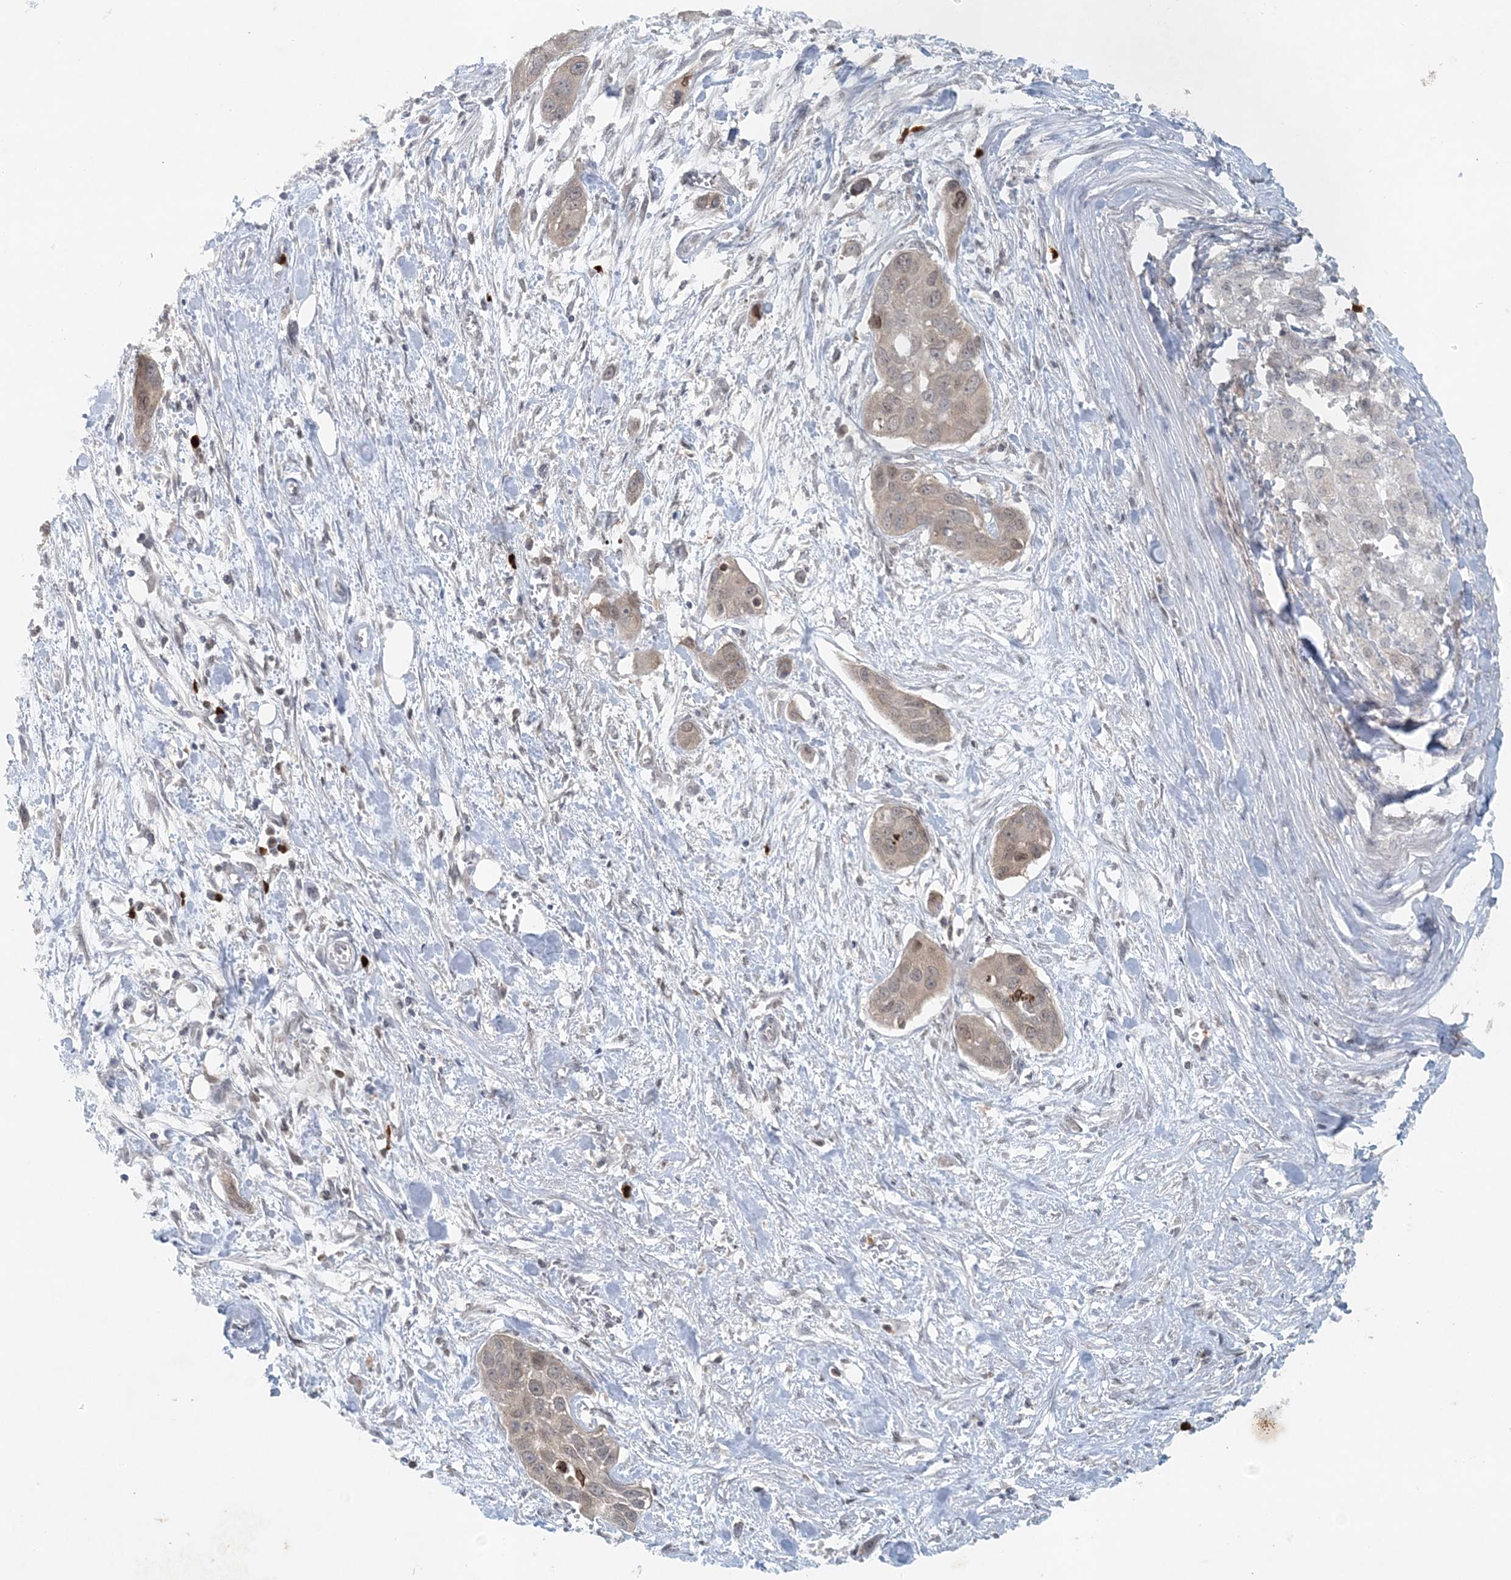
{"staining": {"intensity": "weak", "quantity": "25%-75%", "location": "cytoplasmic/membranous"}, "tissue": "pancreatic cancer", "cell_type": "Tumor cells", "image_type": "cancer", "snomed": [{"axis": "morphology", "description": "Adenocarcinoma, NOS"}, {"axis": "topography", "description": "Pancreas"}], "caption": "Weak cytoplasmic/membranous protein expression is appreciated in approximately 25%-75% of tumor cells in pancreatic adenocarcinoma.", "gene": "NUP54", "patient": {"sex": "female", "age": 60}}